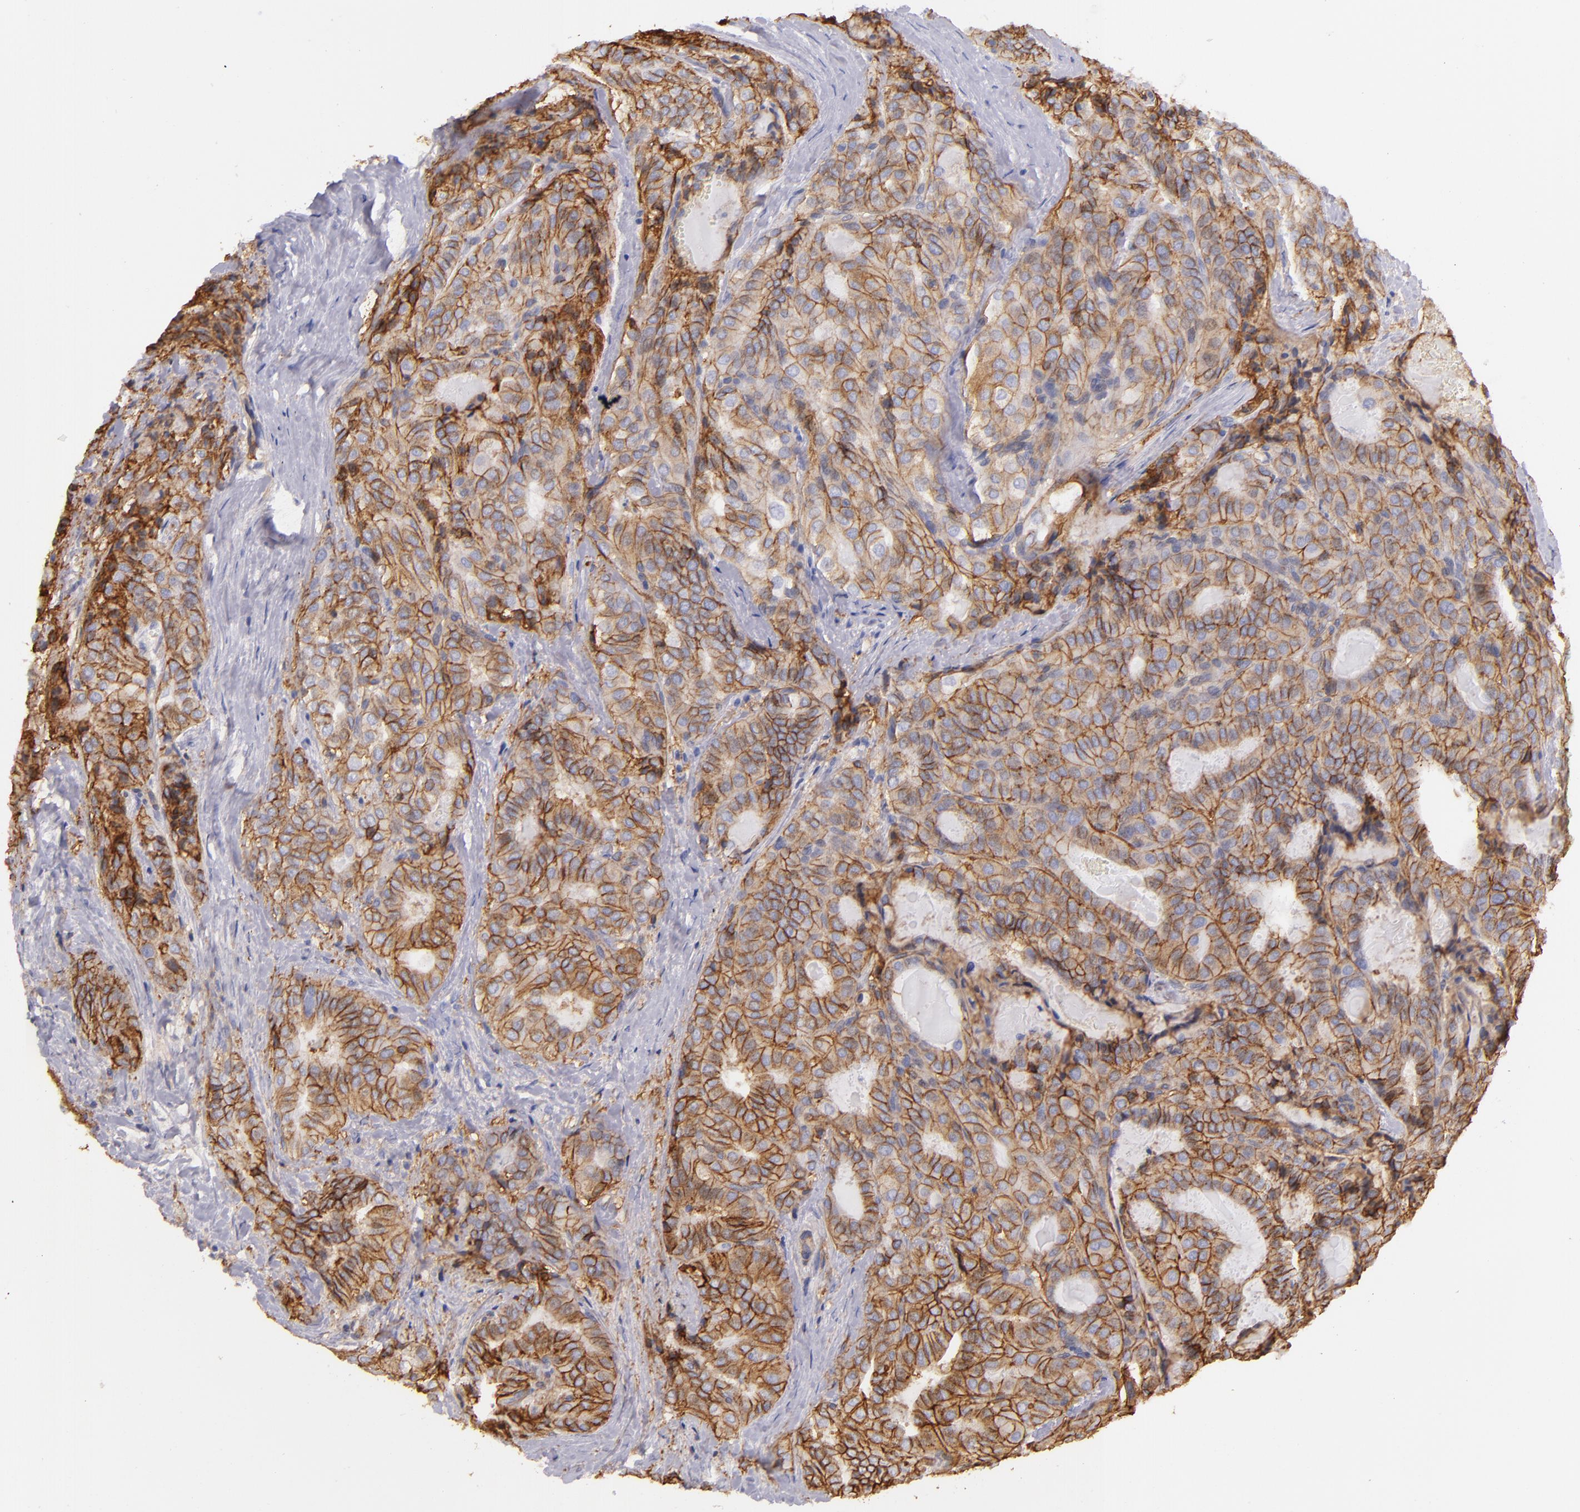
{"staining": {"intensity": "strong", "quantity": ">75%", "location": "cytoplasmic/membranous"}, "tissue": "thyroid cancer", "cell_type": "Tumor cells", "image_type": "cancer", "snomed": [{"axis": "morphology", "description": "Papillary adenocarcinoma, NOS"}, {"axis": "topography", "description": "Thyroid gland"}], "caption": "Immunohistochemical staining of thyroid cancer demonstrates strong cytoplasmic/membranous protein positivity in about >75% of tumor cells. Immunohistochemistry (ihc) stains the protein in brown and the nuclei are stained blue.", "gene": "CD151", "patient": {"sex": "female", "age": 71}}